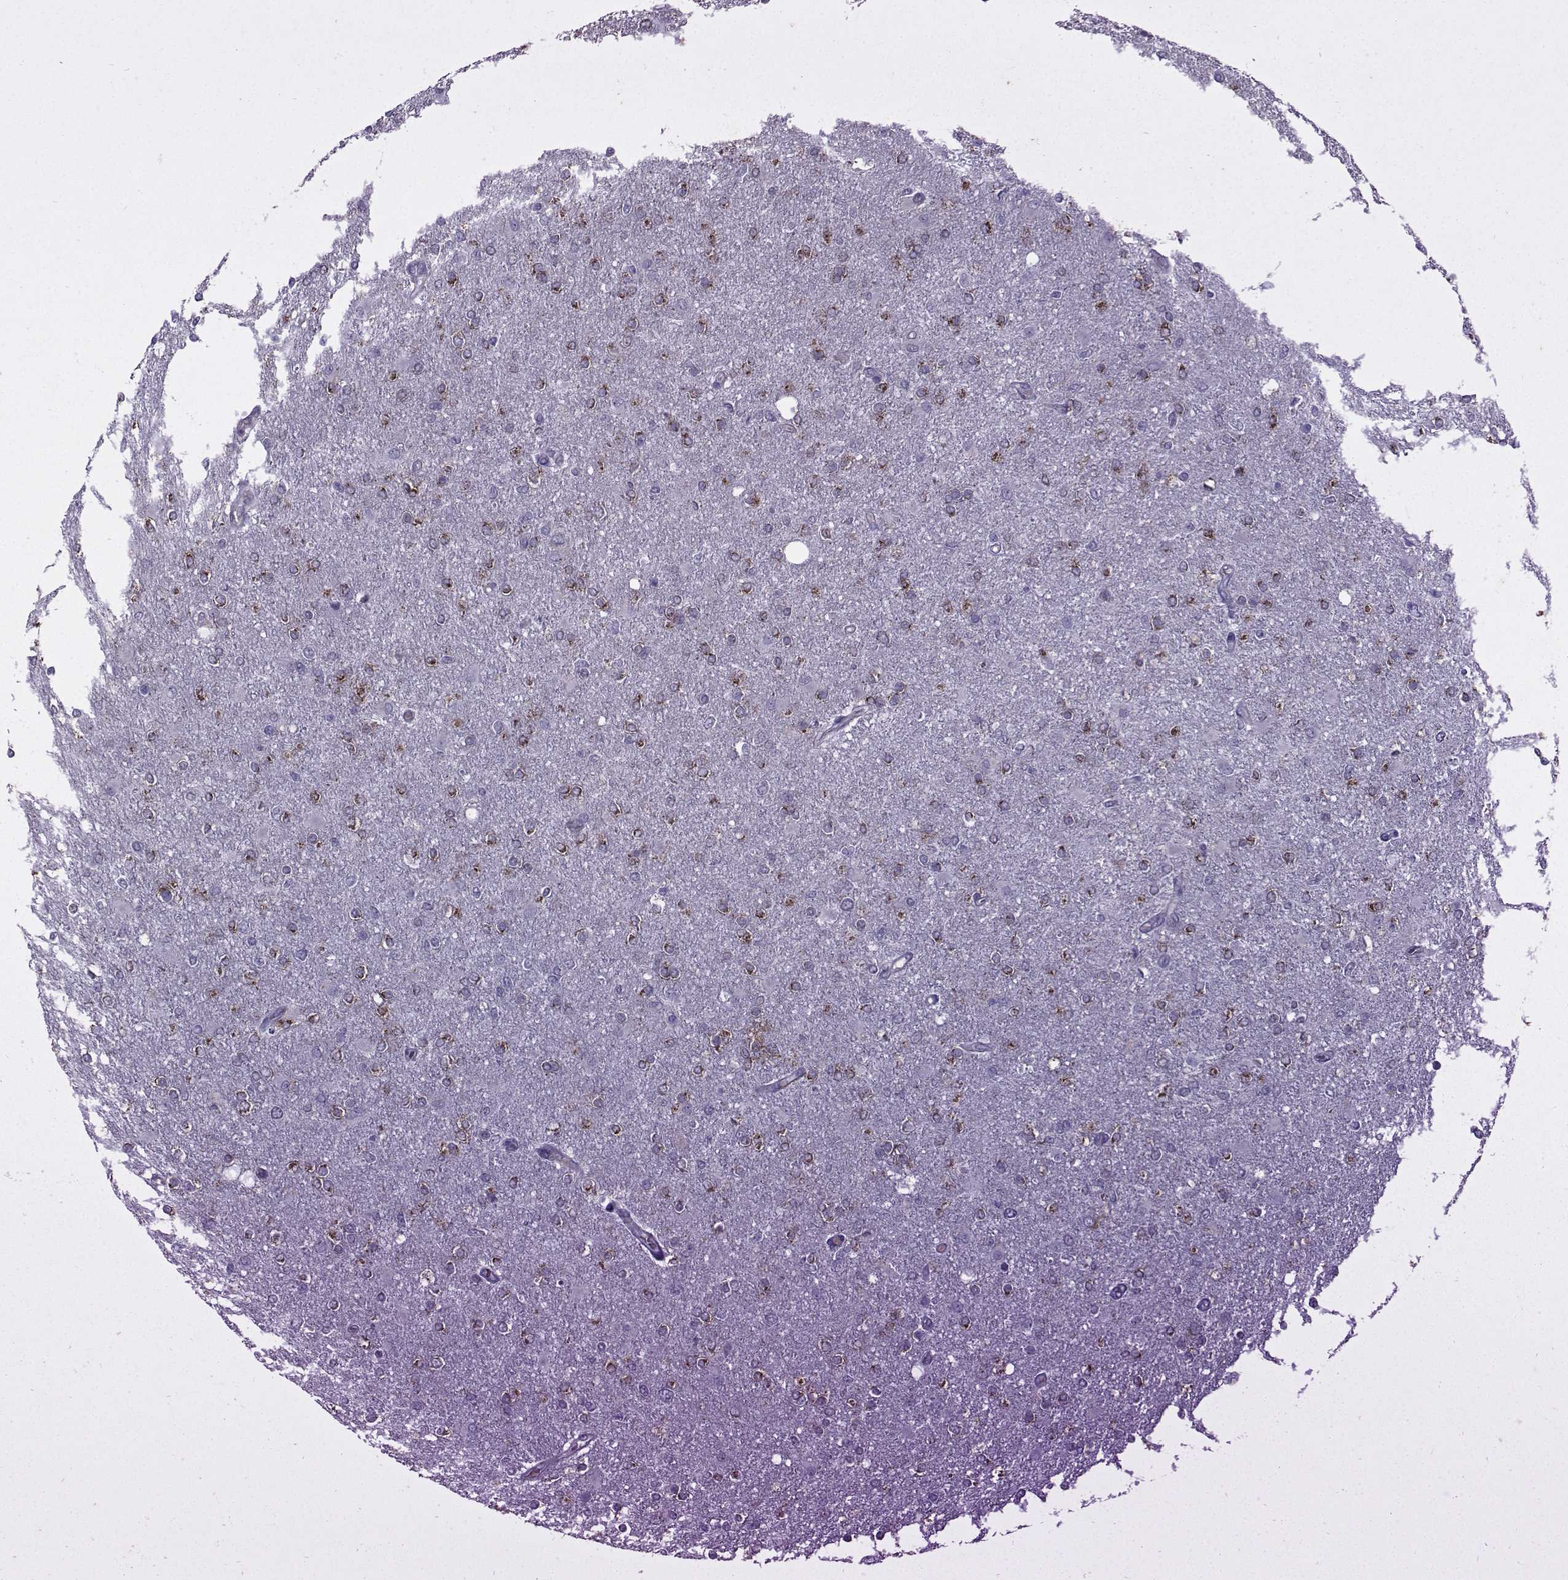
{"staining": {"intensity": "moderate", "quantity": "25%-75%", "location": "cytoplasmic/membranous"}, "tissue": "glioma", "cell_type": "Tumor cells", "image_type": "cancer", "snomed": [{"axis": "morphology", "description": "Glioma, malignant, High grade"}, {"axis": "topography", "description": "Cerebral cortex"}], "caption": "Immunohistochemical staining of human glioma displays moderate cytoplasmic/membranous protein staining in approximately 25%-75% of tumor cells.", "gene": "OPRD1", "patient": {"sex": "male", "age": 70}}